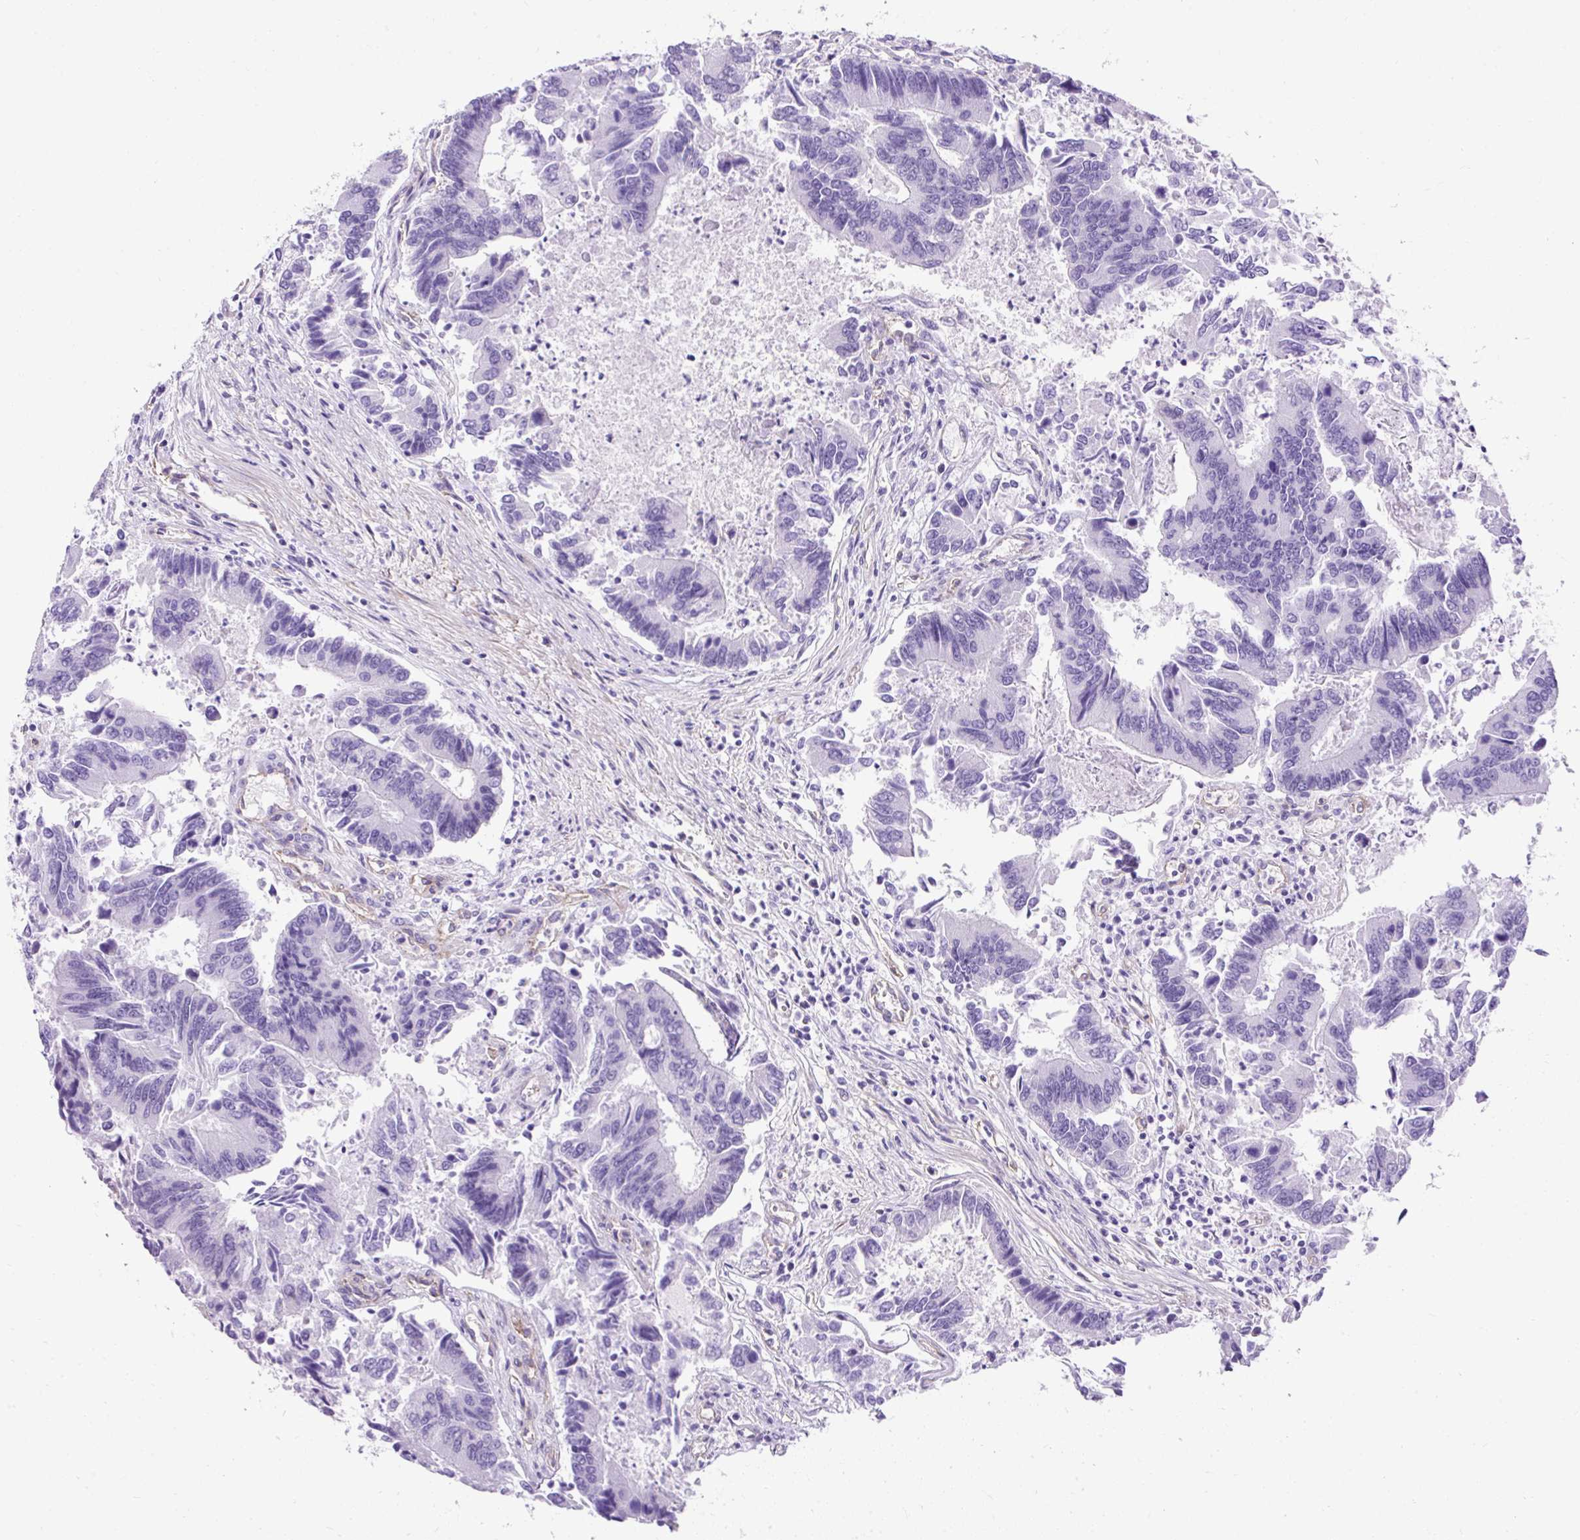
{"staining": {"intensity": "negative", "quantity": "none", "location": "none"}, "tissue": "colorectal cancer", "cell_type": "Tumor cells", "image_type": "cancer", "snomed": [{"axis": "morphology", "description": "Adenocarcinoma, NOS"}, {"axis": "topography", "description": "Colon"}], "caption": "This is an immunohistochemistry photomicrograph of human adenocarcinoma (colorectal). There is no expression in tumor cells.", "gene": "KRT12", "patient": {"sex": "female", "age": 67}}